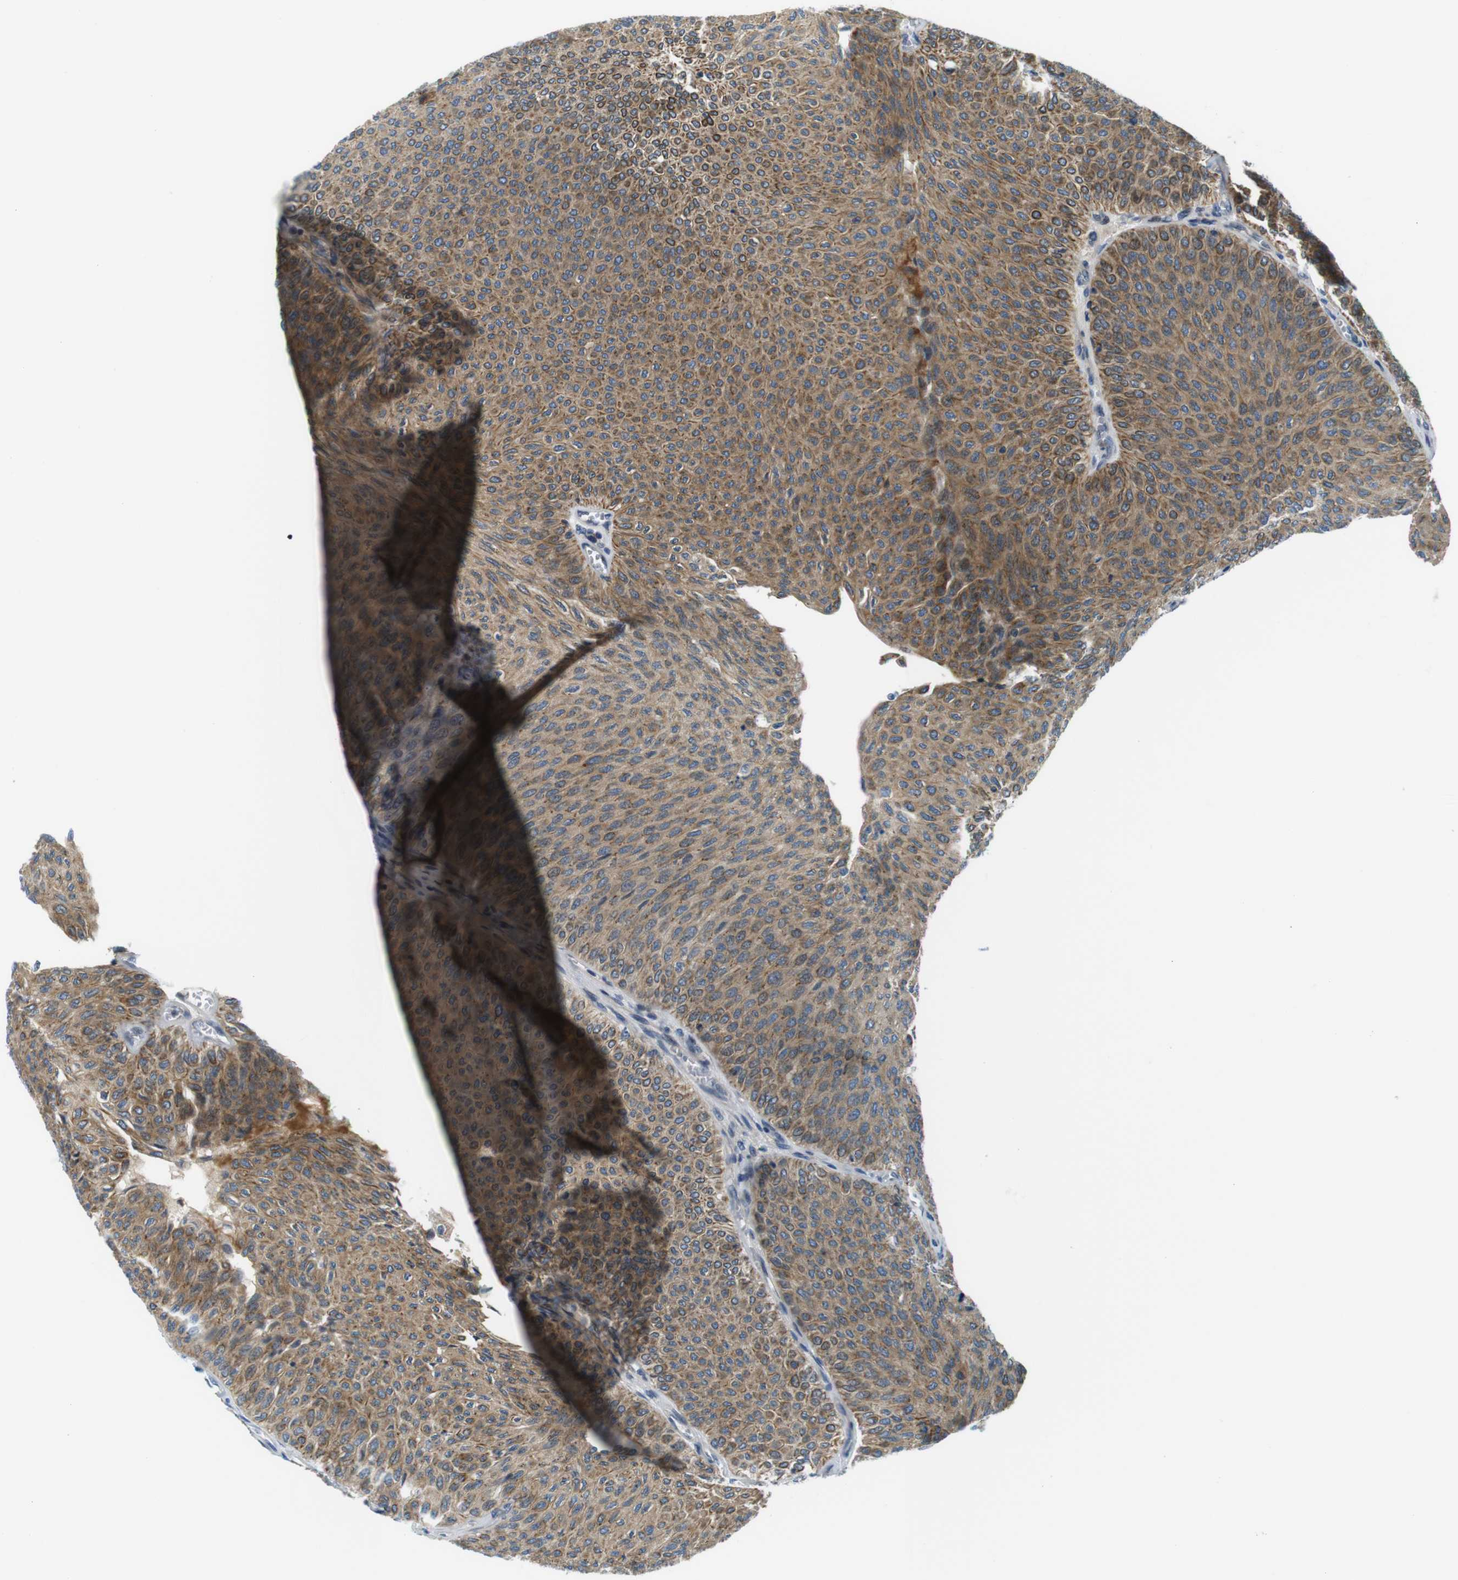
{"staining": {"intensity": "moderate", "quantity": ">75%", "location": "cytoplasmic/membranous"}, "tissue": "urothelial cancer", "cell_type": "Tumor cells", "image_type": "cancer", "snomed": [{"axis": "morphology", "description": "Urothelial carcinoma, Low grade"}, {"axis": "topography", "description": "Urinary bladder"}], "caption": "Tumor cells demonstrate medium levels of moderate cytoplasmic/membranous expression in approximately >75% of cells in human urothelial carcinoma (low-grade).", "gene": "ZDHHC3", "patient": {"sex": "male", "age": 78}}